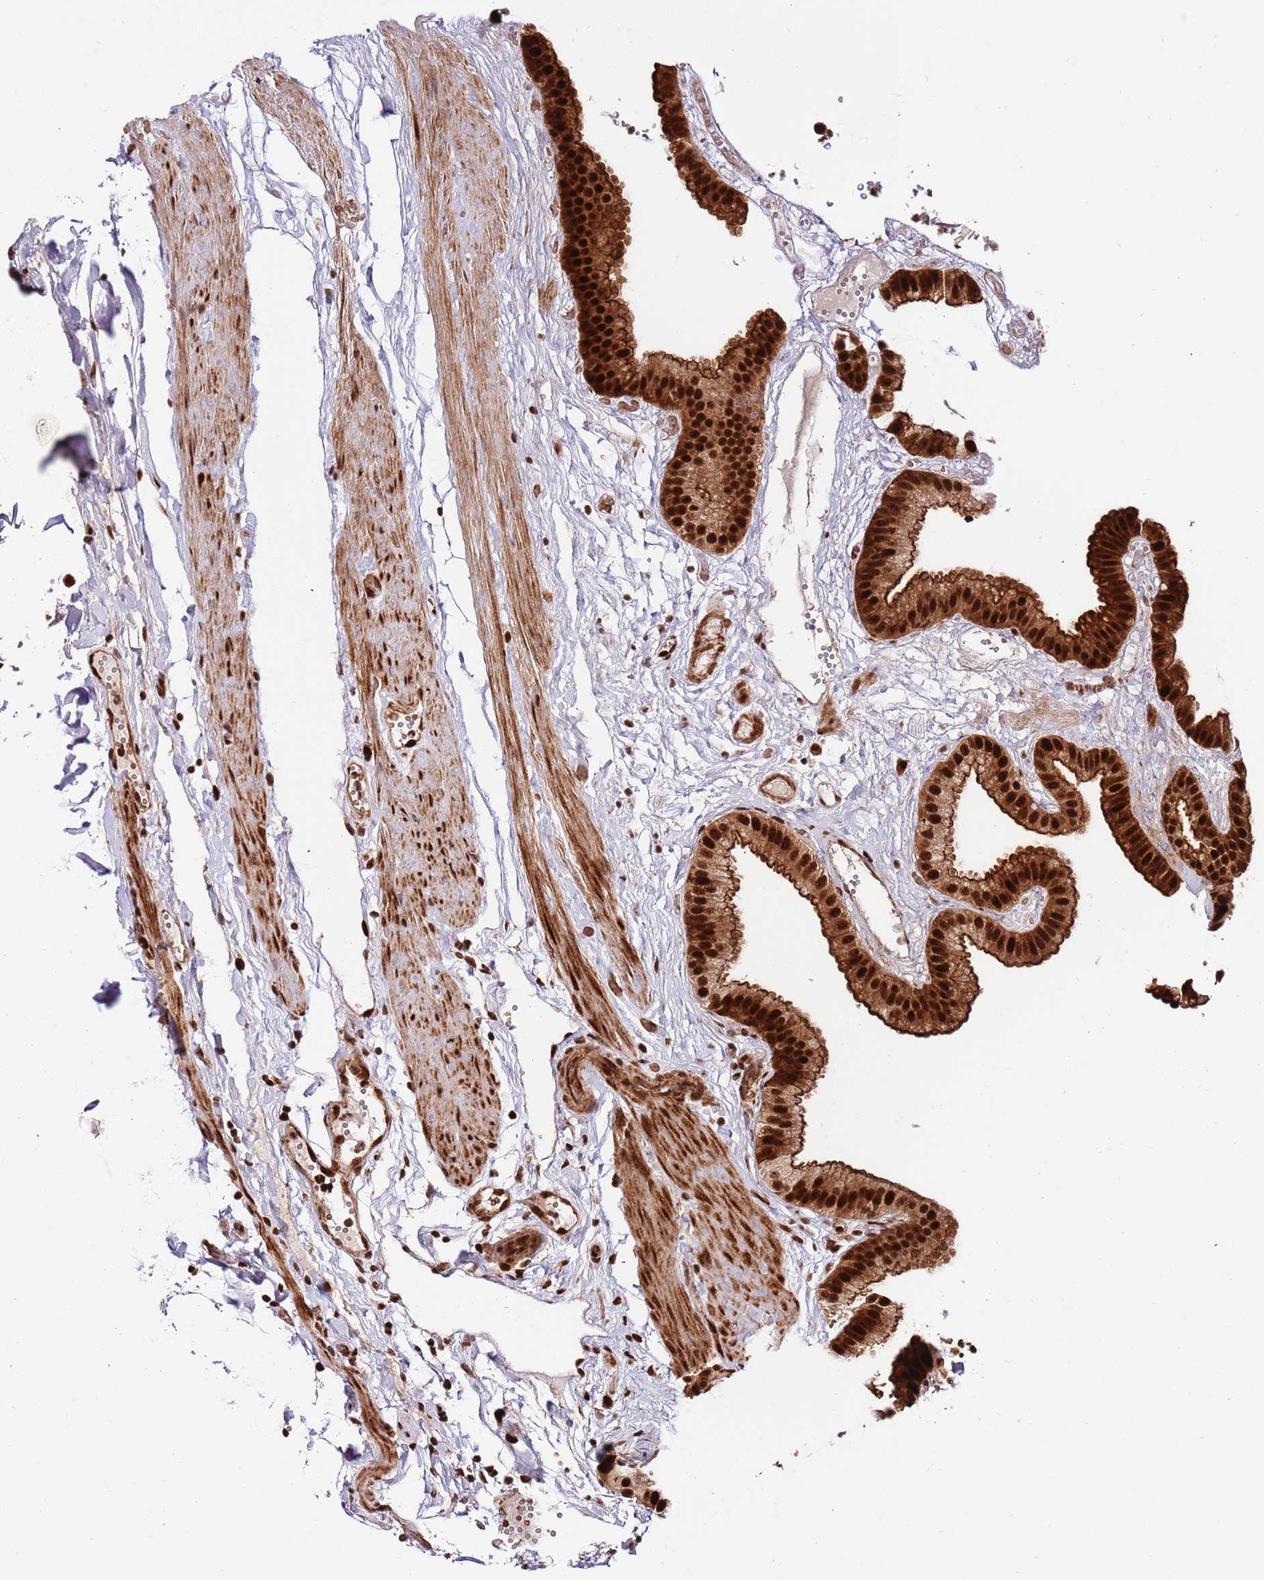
{"staining": {"intensity": "strong", "quantity": ">75%", "location": "cytoplasmic/membranous,nuclear"}, "tissue": "gallbladder", "cell_type": "Glandular cells", "image_type": "normal", "snomed": [{"axis": "morphology", "description": "Normal tissue, NOS"}, {"axis": "topography", "description": "Gallbladder"}], "caption": "Brown immunohistochemical staining in normal gallbladder demonstrates strong cytoplasmic/membranous,nuclear positivity in approximately >75% of glandular cells.", "gene": "RIF1", "patient": {"sex": "female", "age": 61}}